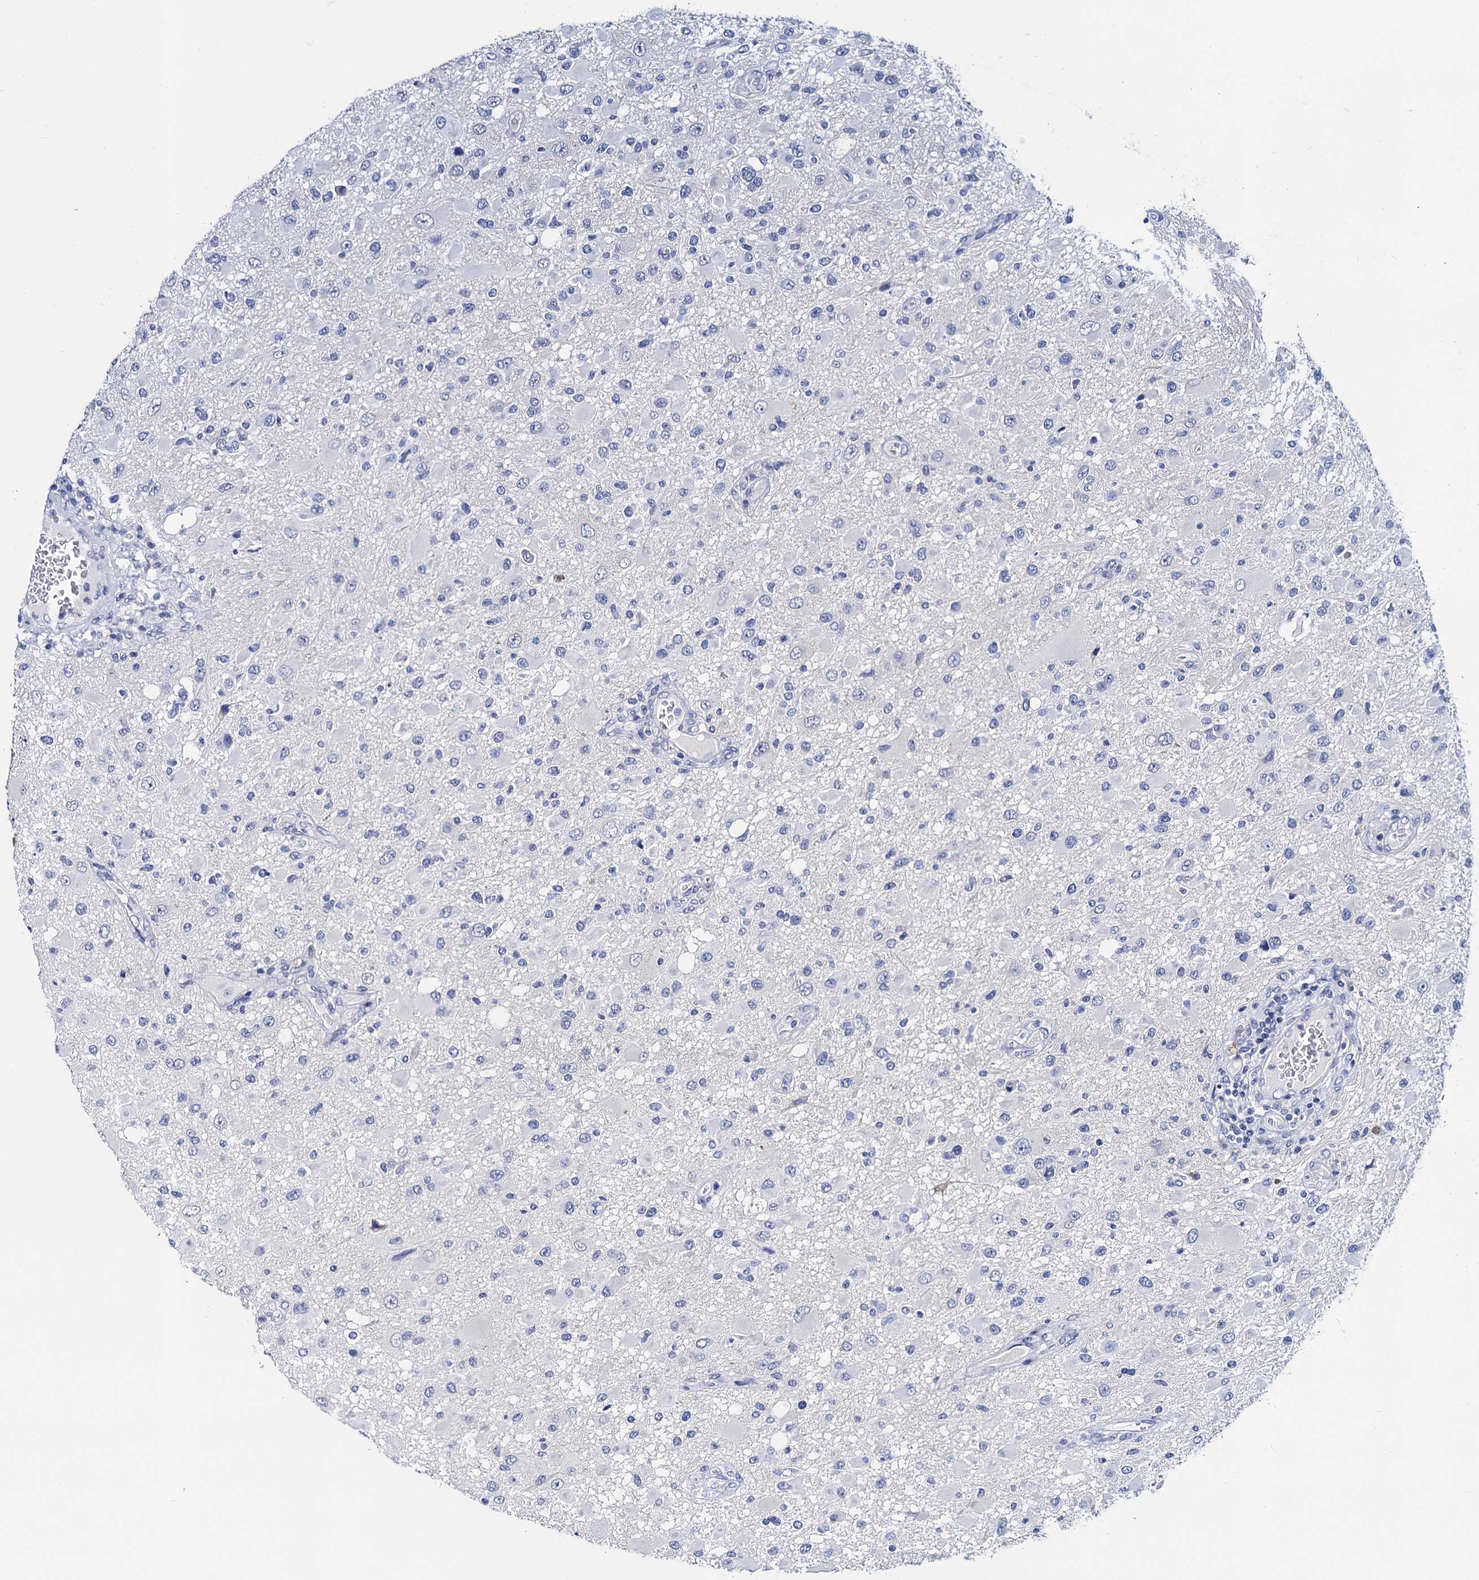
{"staining": {"intensity": "negative", "quantity": "none", "location": "none"}, "tissue": "glioma", "cell_type": "Tumor cells", "image_type": "cancer", "snomed": [{"axis": "morphology", "description": "Glioma, malignant, High grade"}, {"axis": "topography", "description": "Brain"}], "caption": "Human high-grade glioma (malignant) stained for a protein using immunohistochemistry displays no expression in tumor cells.", "gene": "LYPD3", "patient": {"sex": "male", "age": 53}}